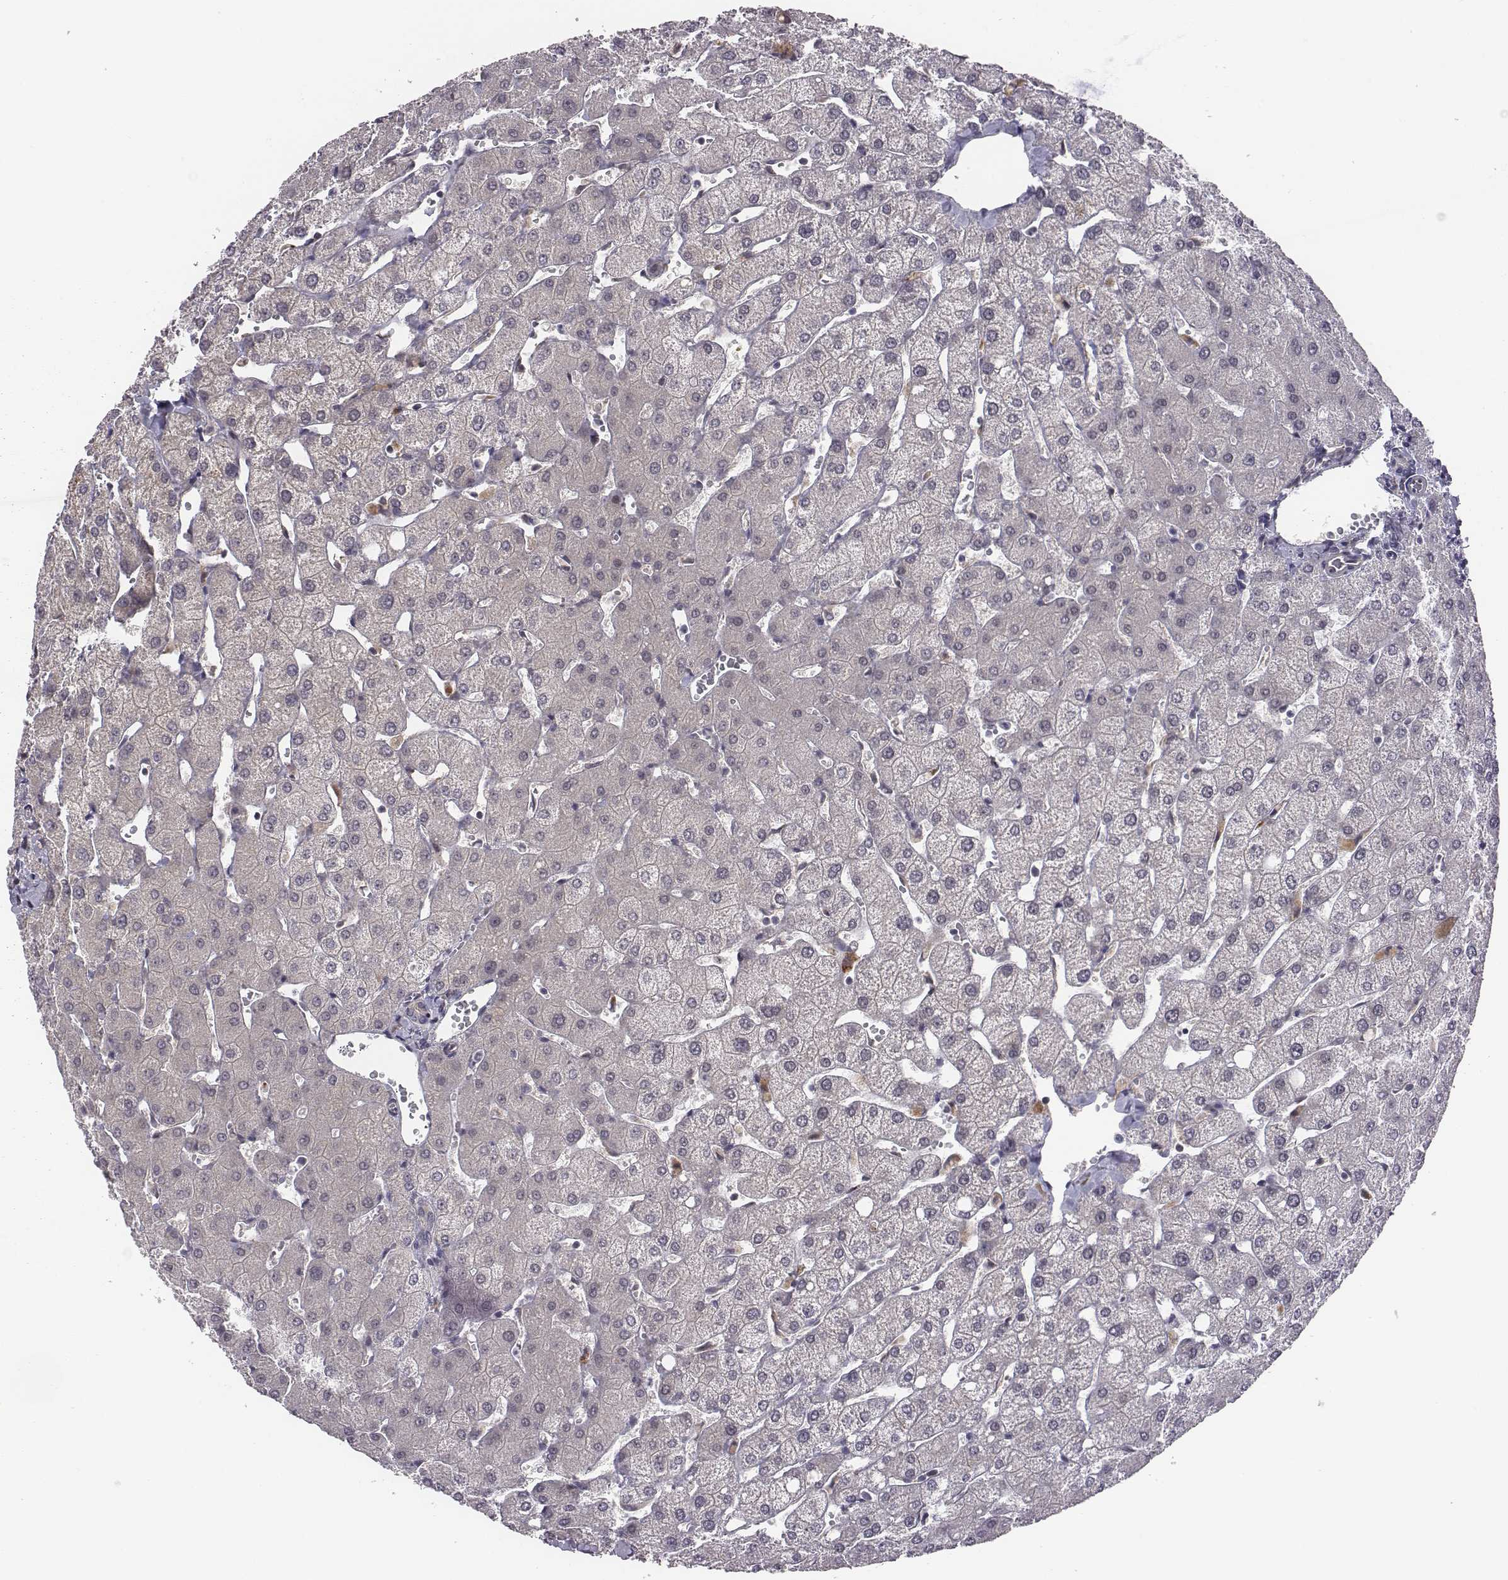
{"staining": {"intensity": "negative", "quantity": "none", "location": "none"}, "tissue": "liver", "cell_type": "Cholangiocytes", "image_type": "normal", "snomed": [{"axis": "morphology", "description": "Normal tissue, NOS"}, {"axis": "topography", "description": "Liver"}], "caption": "DAB (3,3'-diaminobenzidine) immunohistochemical staining of benign liver reveals no significant staining in cholangiocytes. (Brightfield microscopy of DAB (3,3'-diaminobenzidine) IHC at high magnification).", "gene": "SMURF2", "patient": {"sex": "female", "age": 54}}